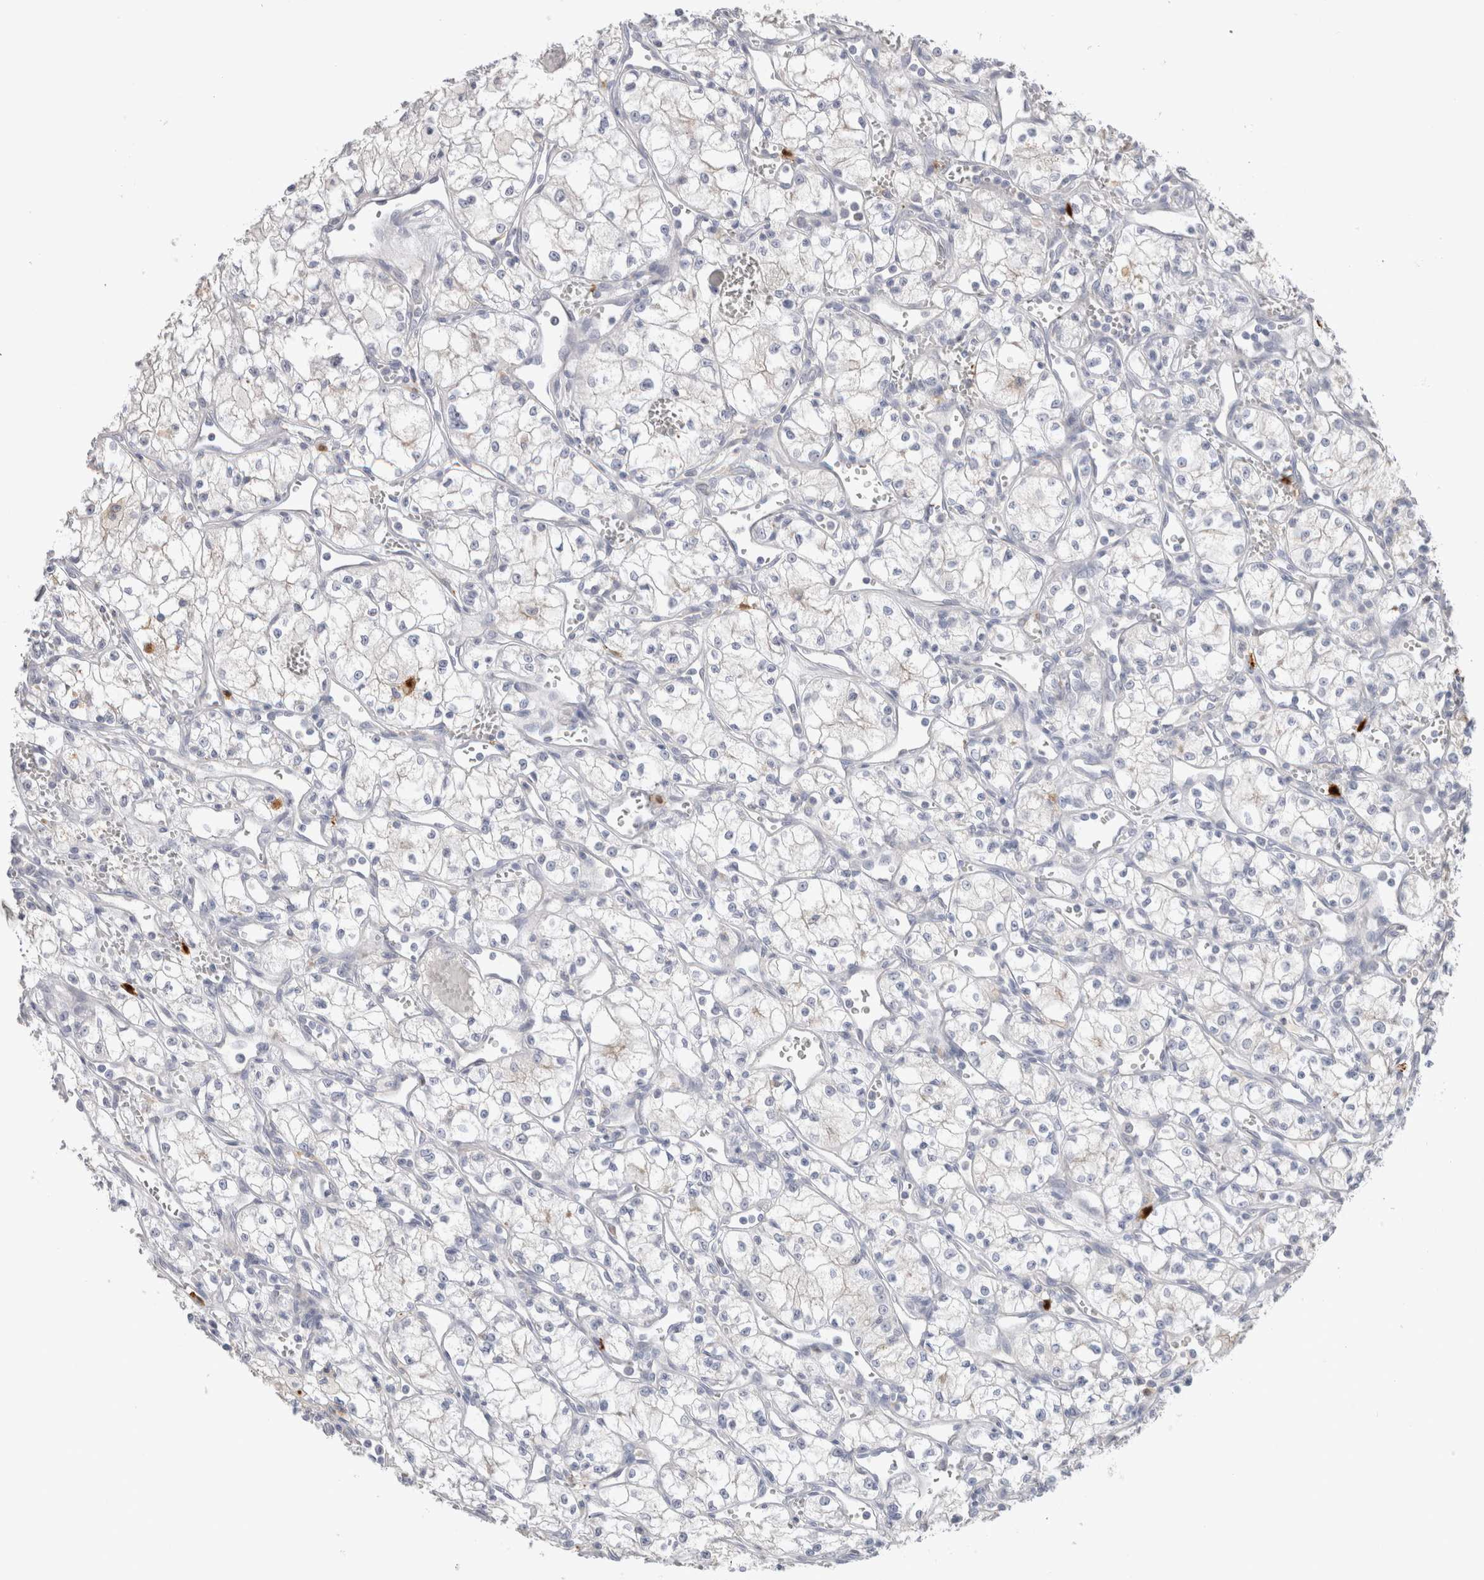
{"staining": {"intensity": "negative", "quantity": "none", "location": "none"}, "tissue": "renal cancer", "cell_type": "Tumor cells", "image_type": "cancer", "snomed": [{"axis": "morphology", "description": "Adenocarcinoma, NOS"}, {"axis": "topography", "description": "Kidney"}], "caption": "Protein analysis of adenocarcinoma (renal) demonstrates no significant staining in tumor cells.", "gene": "HPGDS", "patient": {"sex": "male", "age": 59}}